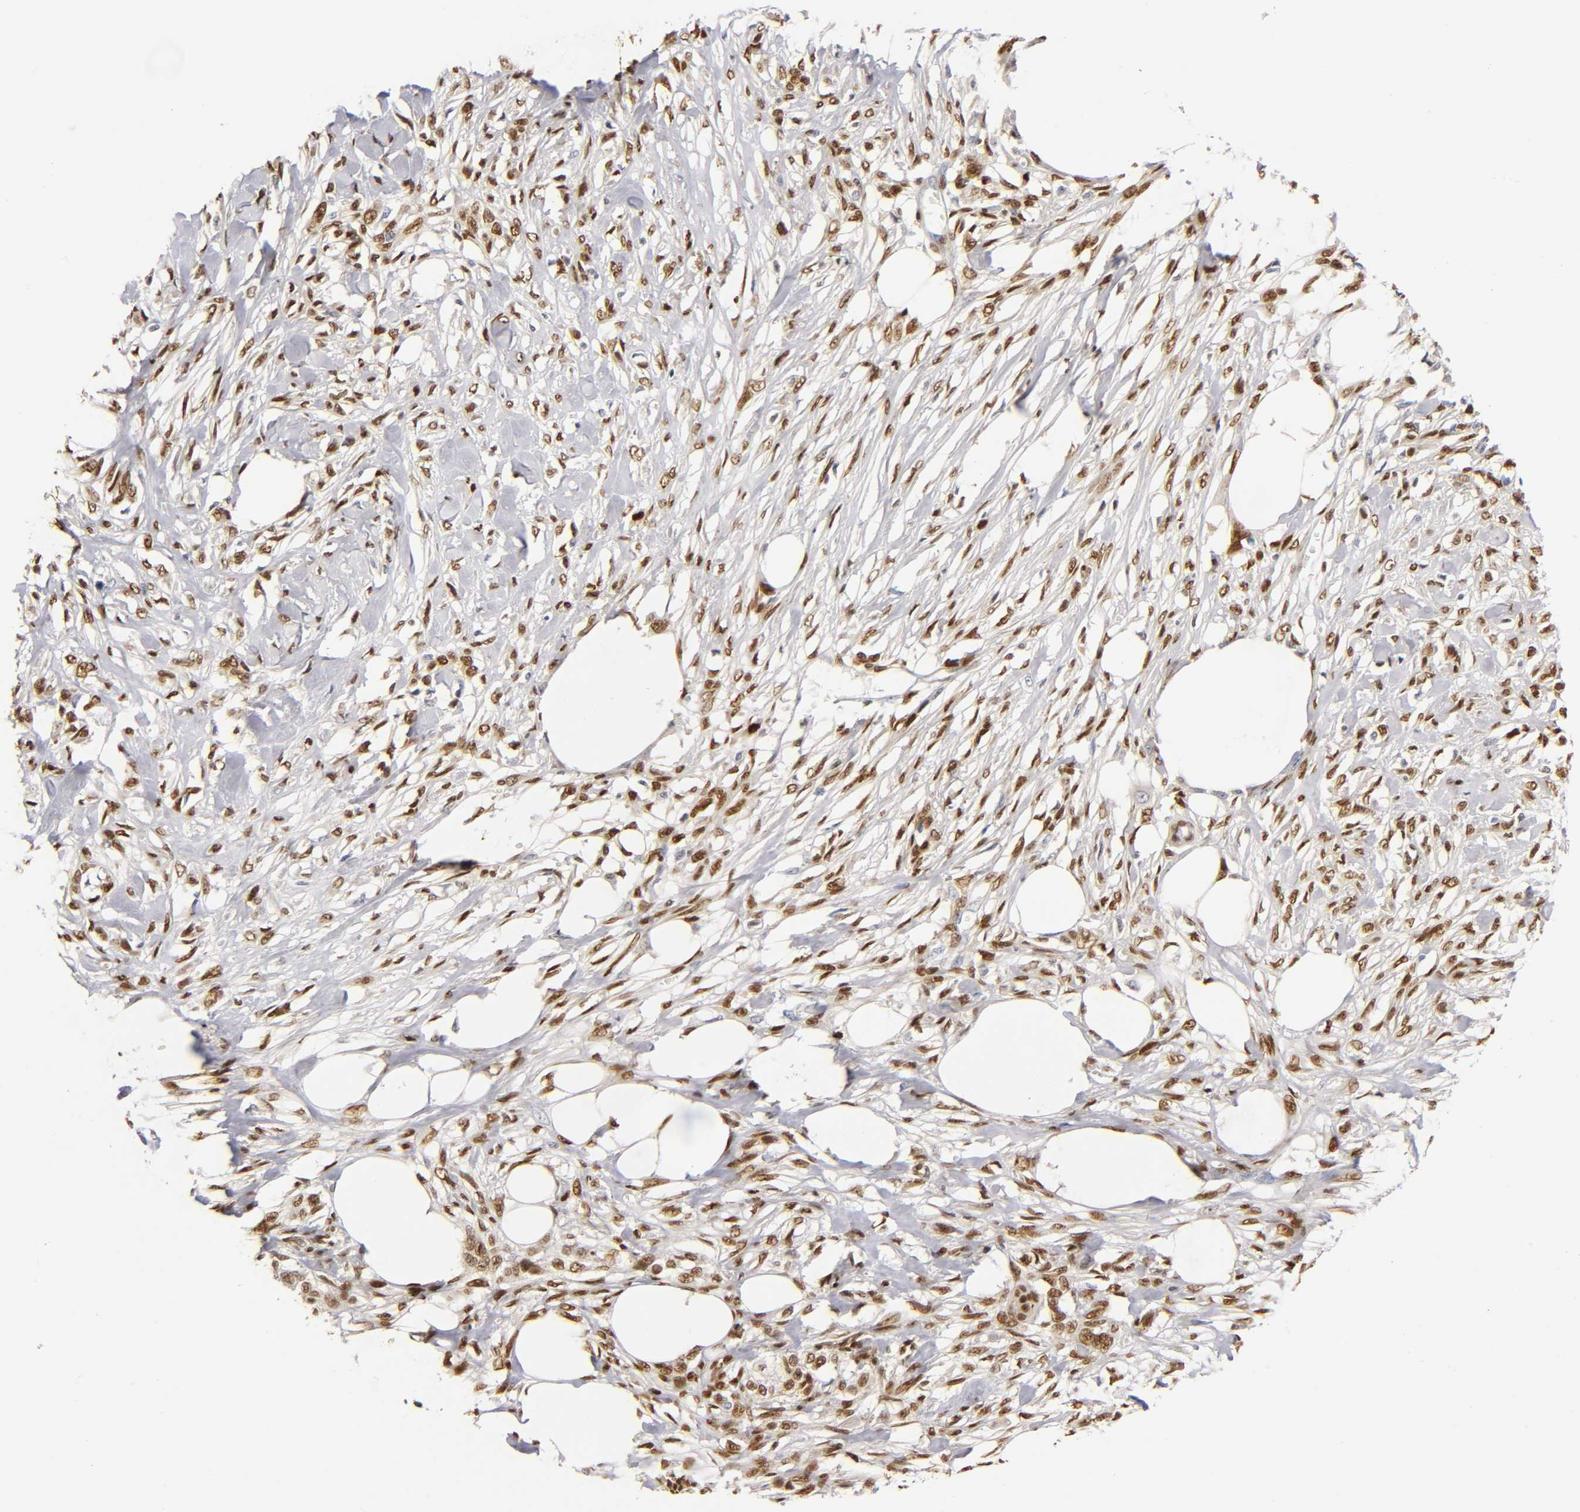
{"staining": {"intensity": "moderate", "quantity": ">75%", "location": "nuclear"}, "tissue": "skin cancer", "cell_type": "Tumor cells", "image_type": "cancer", "snomed": [{"axis": "morphology", "description": "Normal tissue, NOS"}, {"axis": "morphology", "description": "Squamous cell carcinoma, NOS"}, {"axis": "topography", "description": "Skin"}], "caption": "The micrograph shows immunohistochemical staining of squamous cell carcinoma (skin). There is moderate nuclear positivity is seen in about >75% of tumor cells.", "gene": "RUNX1", "patient": {"sex": "female", "age": 59}}